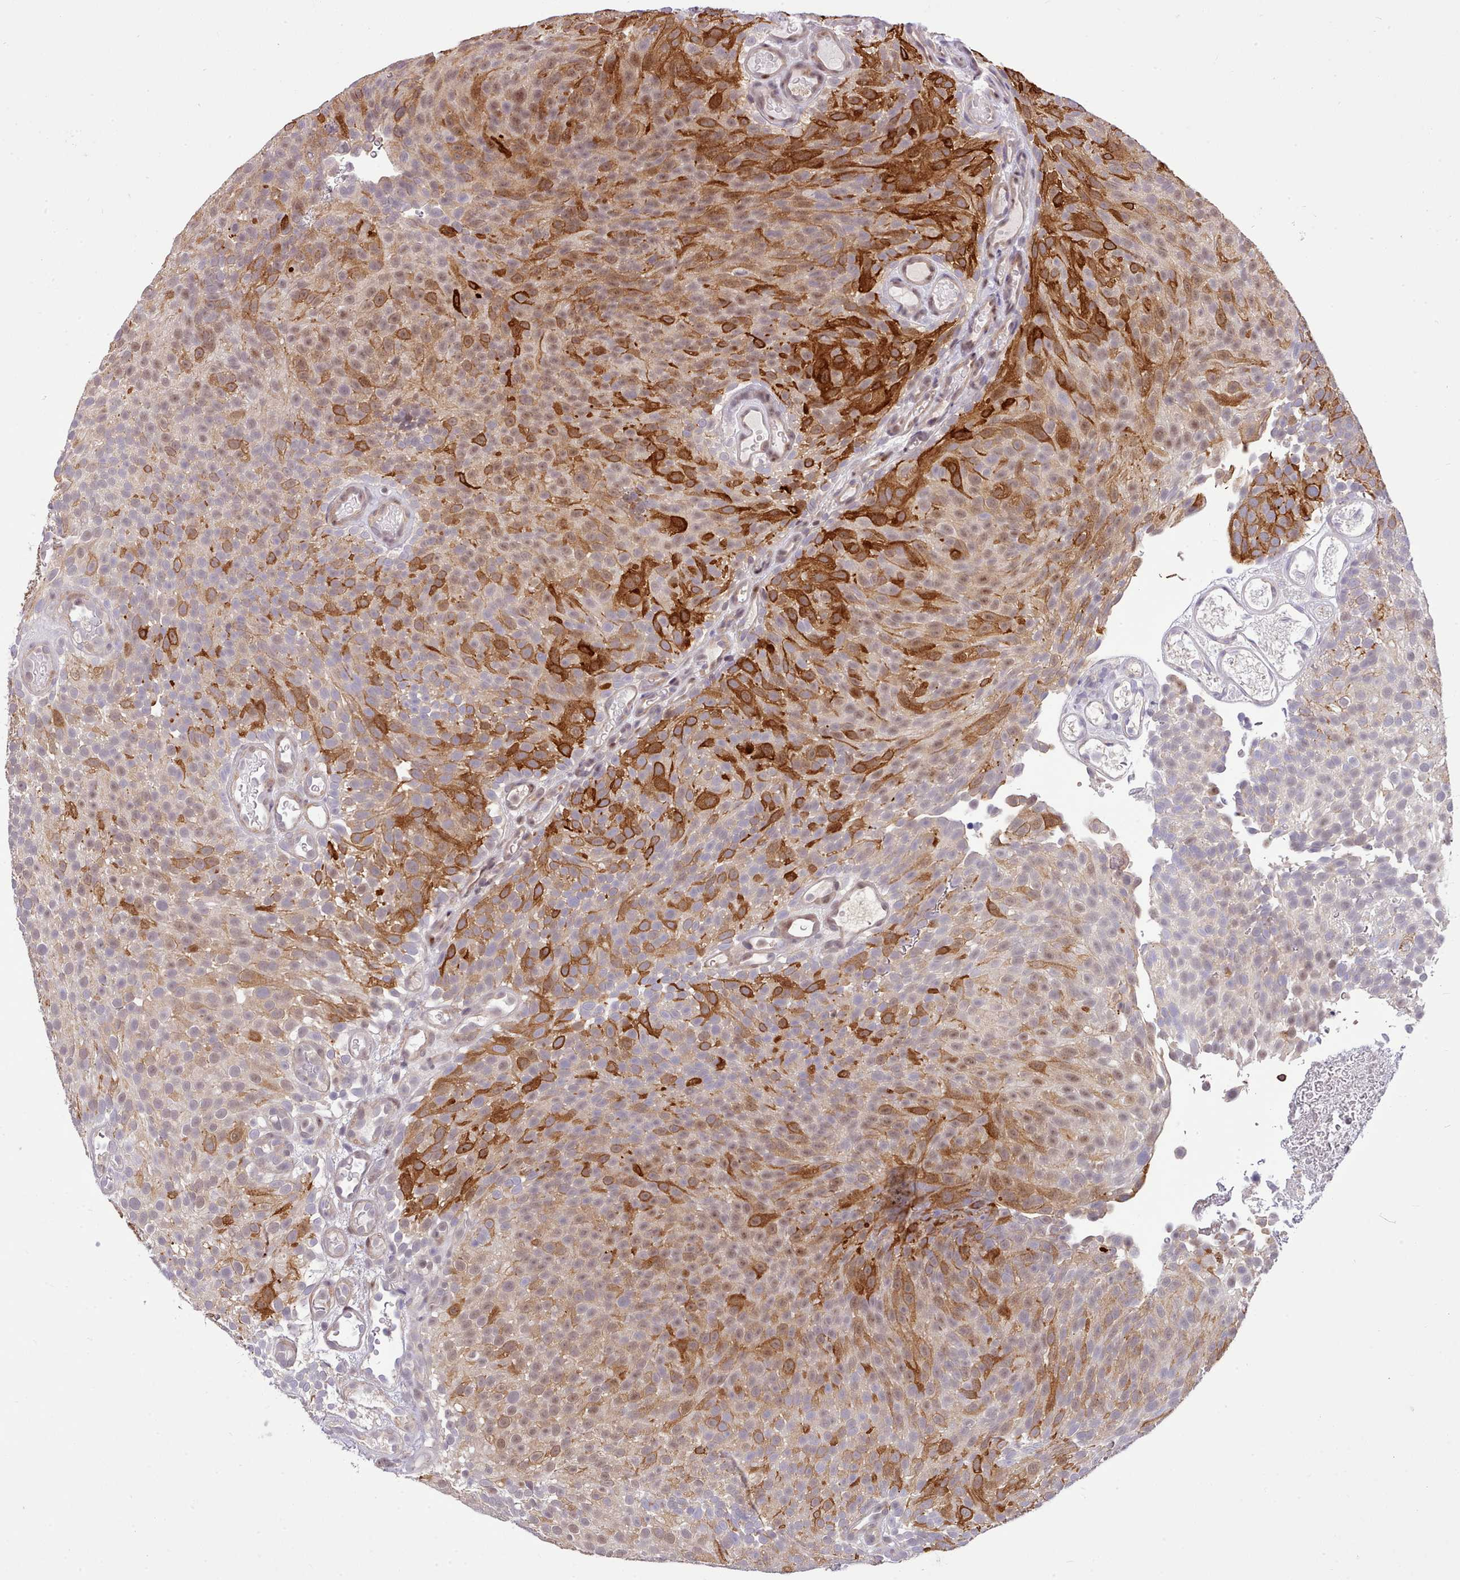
{"staining": {"intensity": "strong", "quantity": "25%-75%", "location": "cytoplasmic/membranous,nuclear"}, "tissue": "urothelial cancer", "cell_type": "Tumor cells", "image_type": "cancer", "snomed": [{"axis": "morphology", "description": "Urothelial carcinoma, Low grade"}, {"axis": "topography", "description": "Urinary bladder"}], "caption": "Protein analysis of low-grade urothelial carcinoma tissue displays strong cytoplasmic/membranous and nuclear expression in about 25%-75% of tumor cells.", "gene": "HOXB7", "patient": {"sex": "male", "age": 78}}